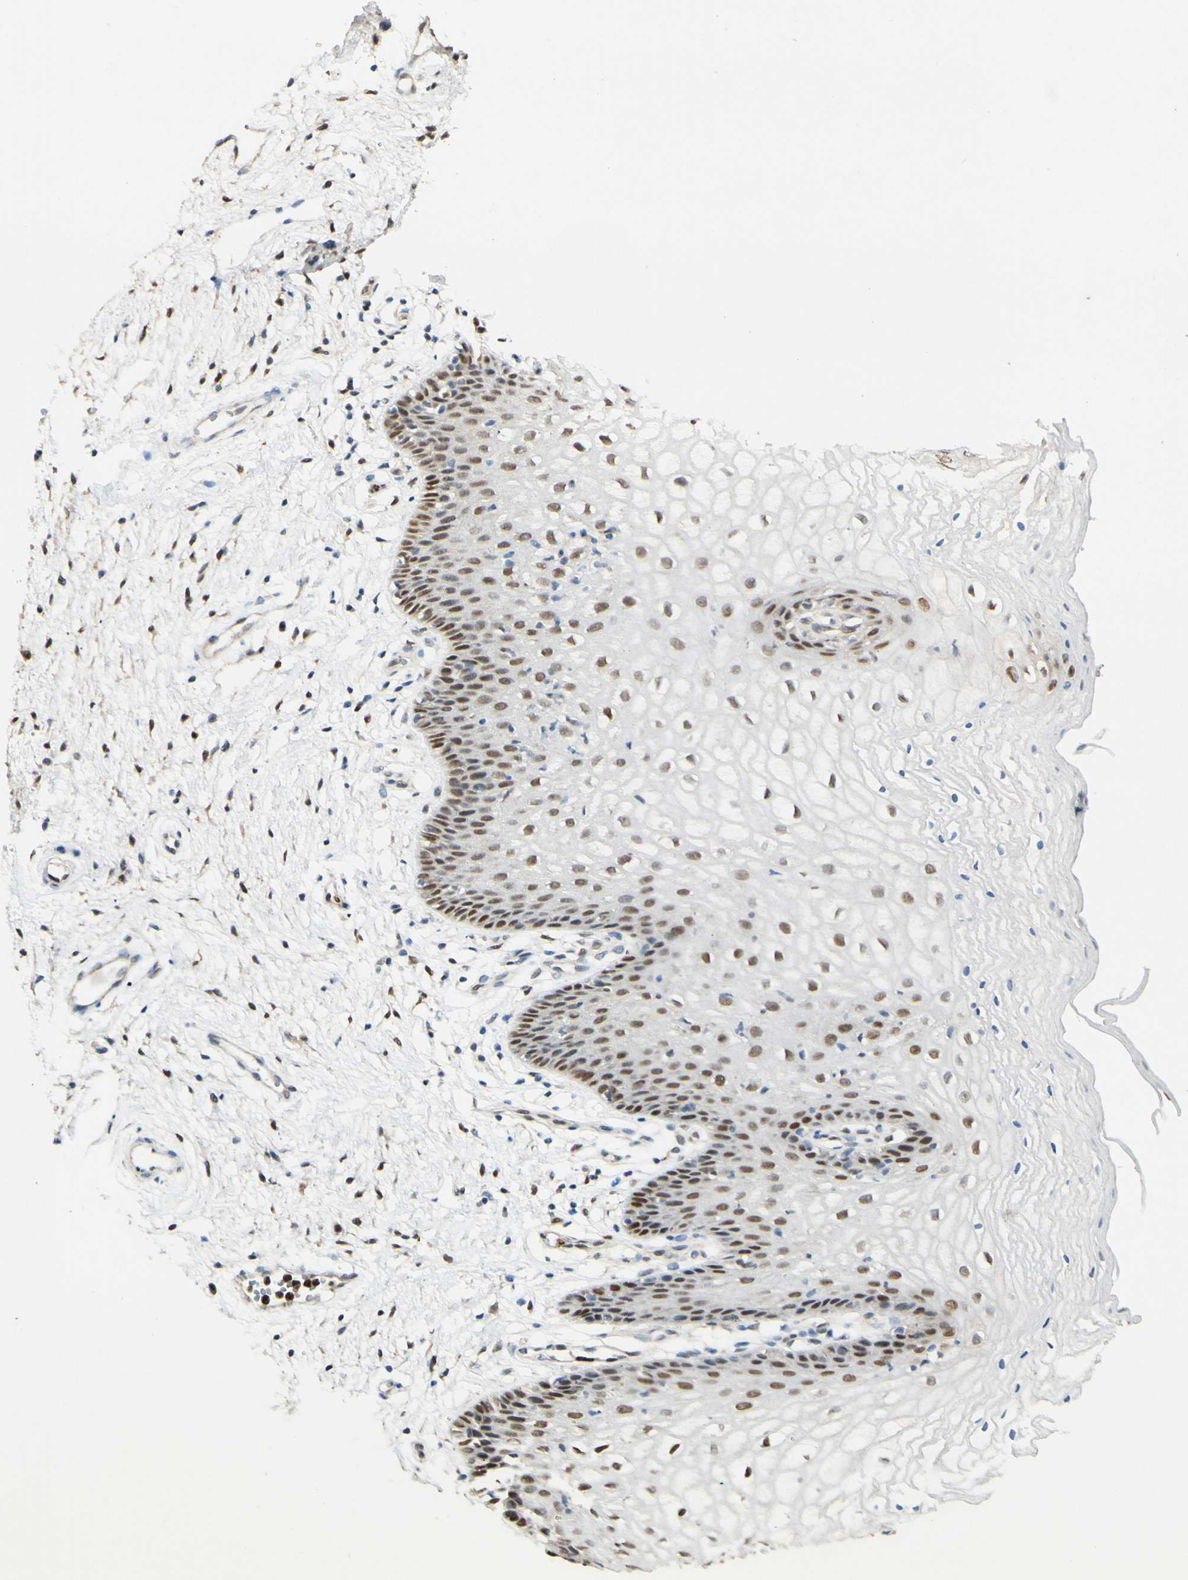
{"staining": {"intensity": "strong", "quantity": "25%-75%", "location": "nuclear"}, "tissue": "vagina", "cell_type": "Squamous epithelial cells", "image_type": "normal", "snomed": [{"axis": "morphology", "description": "Normal tissue, NOS"}, {"axis": "topography", "description": "Vagina"}], "caption": "The photomicrograph displays a brown stain indicating the presence of a protein in the nuclear of squamous epithelial cells in vagina. The protein is shown in brown color, while the nuclei are stained blue.", "gene": "MAP3K4", "patient": {"sex": "female", "age": 34}}